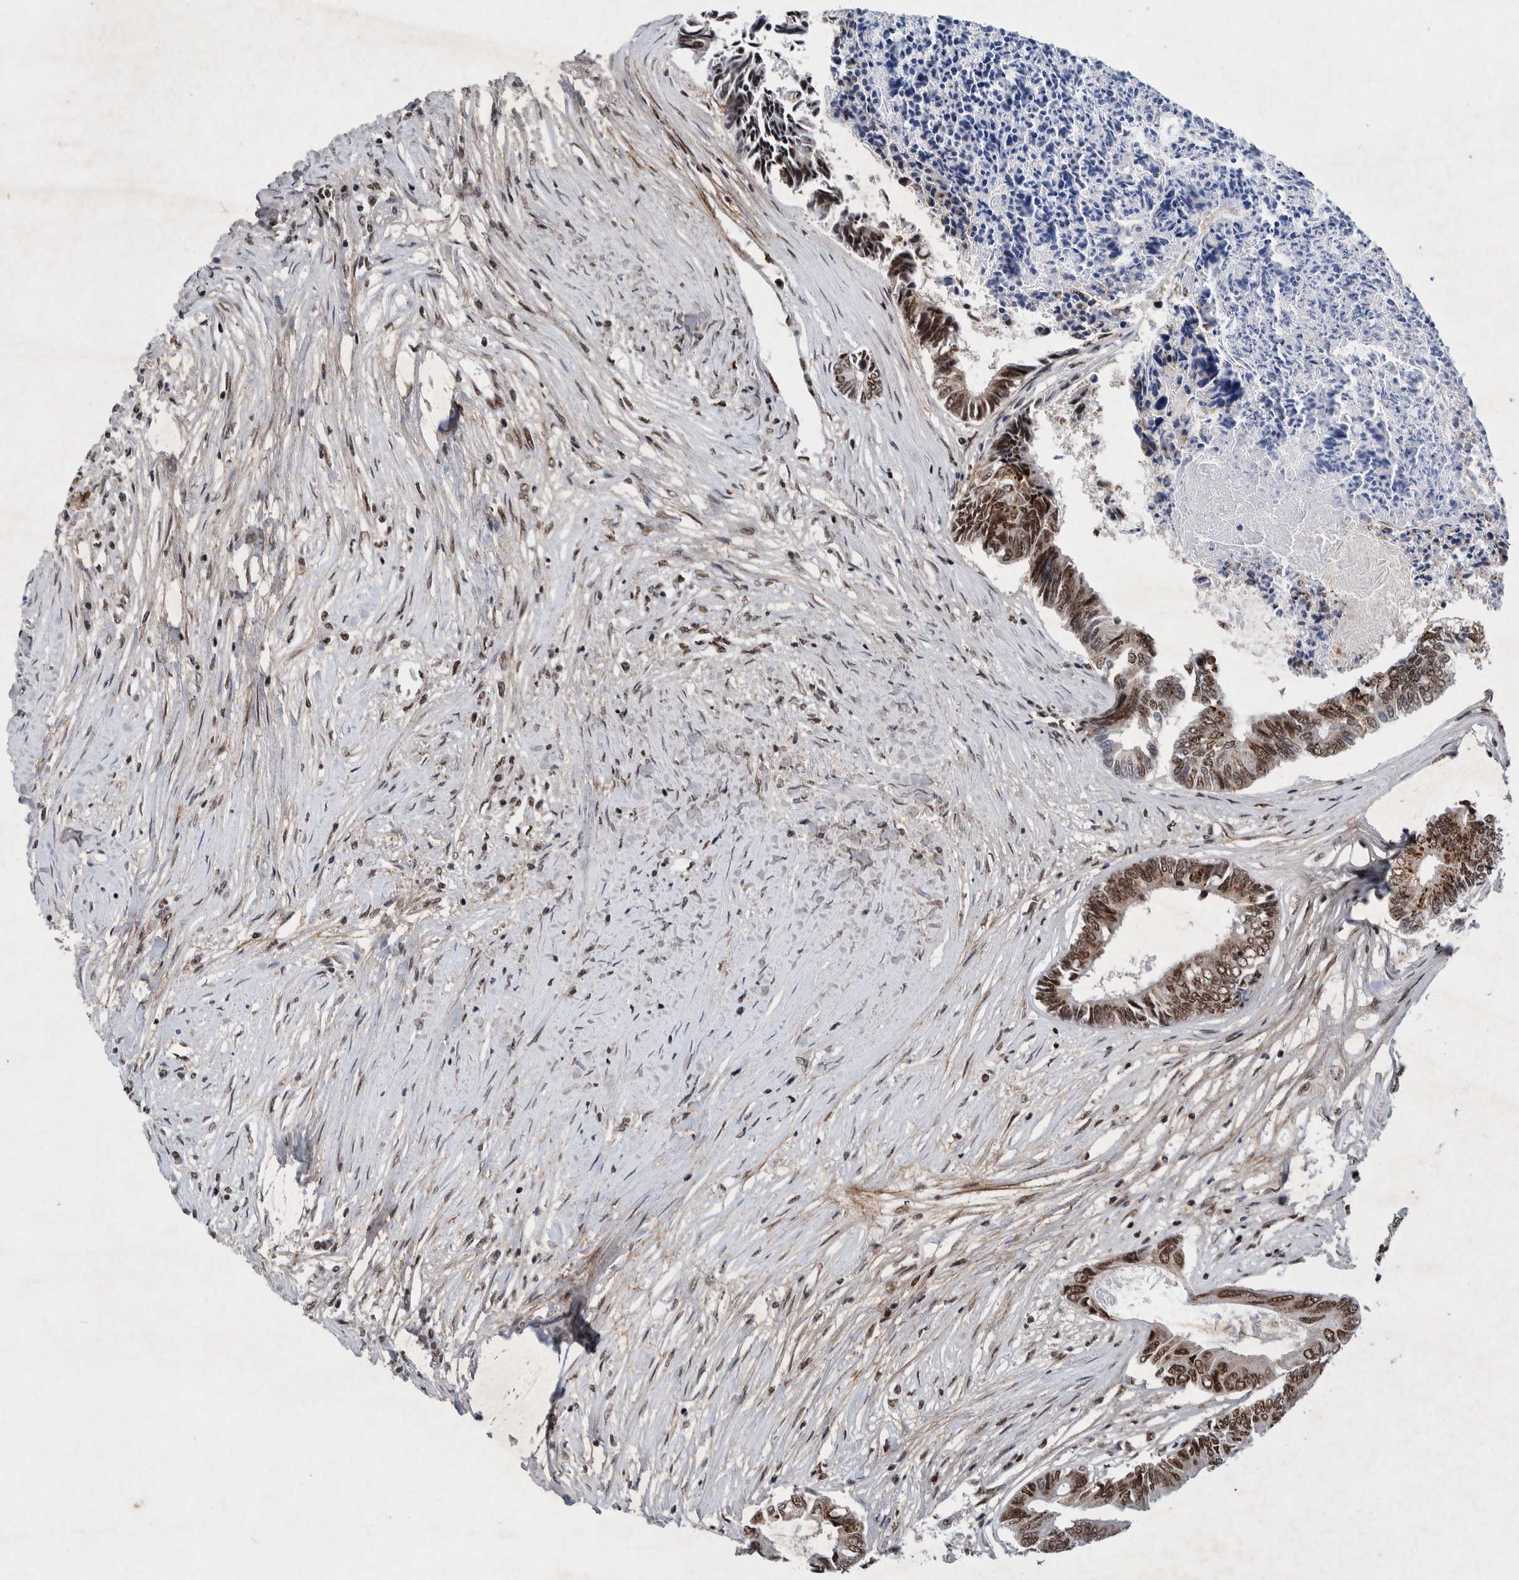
{"staining": {"intensity": "moderate", "quantity": ">75%", "location": "nuclear"}, "tissue": "colorectal cancer", "cell_type": "Tumor cells", "image_type": "cancer", "snomed": [{"axis": "morphology", "description": "Adenocarcinoma, NOS"}, {"axis": "topography", "description": "Rectum"}], "caption": "Colorectal cancer (adenocarcinoma) stained for a protein shows moderate nuclear positivity in tumor cells.", "gene": "TAF10", "patient": {"sex": "male", "age": 63}}